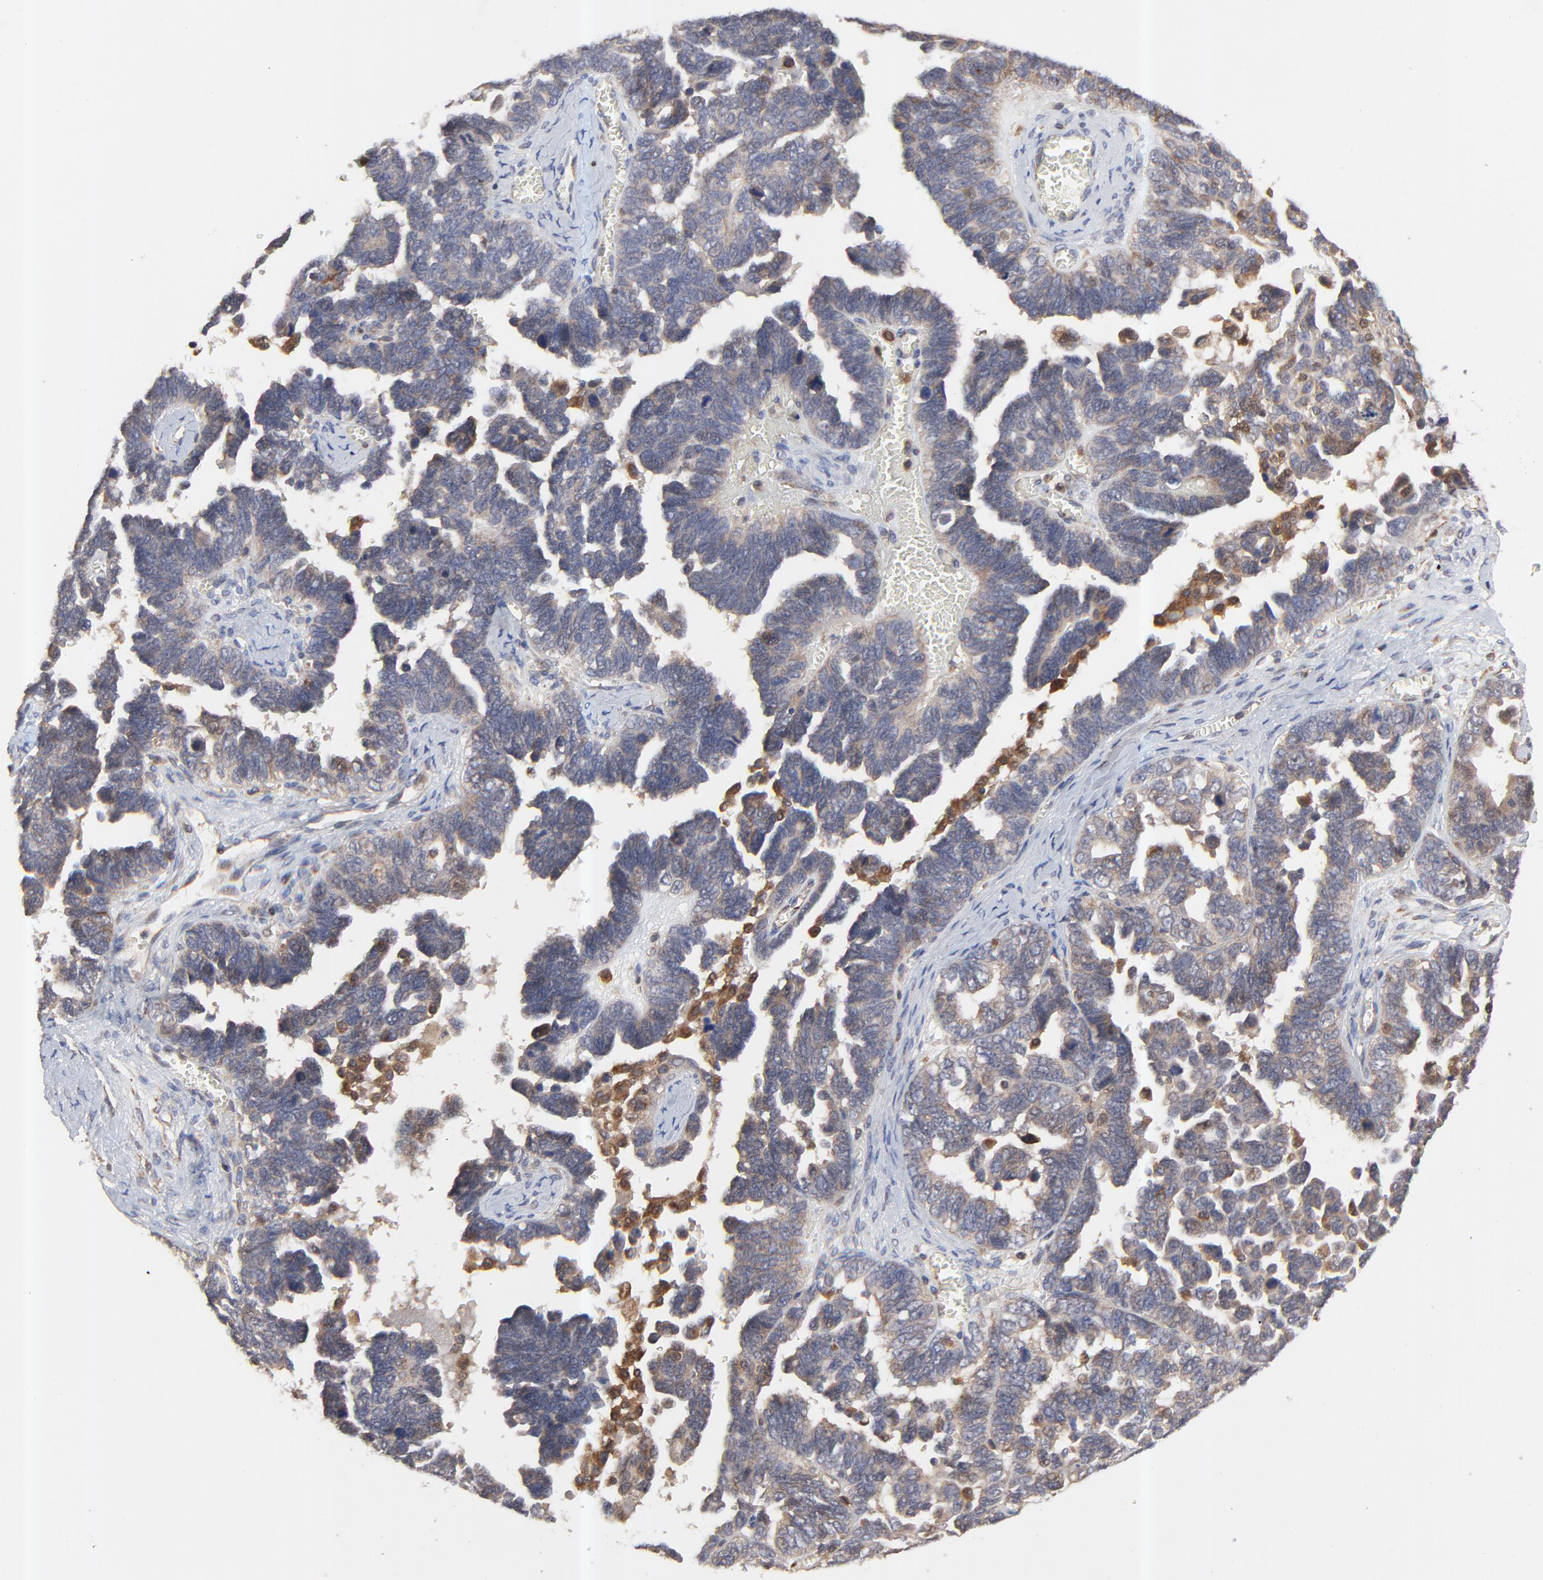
{"staining": {"intensity": "moderate", "quantity": ">75%", "location": "cytoplasmic/membranous"}, "tissue": "ovarian cancer", "cell_type": "Tumor cells", "image_type": "cancer", "snomed": [{"axis": "morphology", "description": "Cystadenocarcinoma, serous, NOS"}, {"axis": "topography", "description": "Ovary"}], "caption": "Brown immunohistochemical staining in serous cystadenocarcinoma (ovarian) reveals moderate cytoplasmic/membranous staining in approximately >75% of tumor cells.", "gene": "RAB9A", "patient": {"sex": "female", "age": 69}}